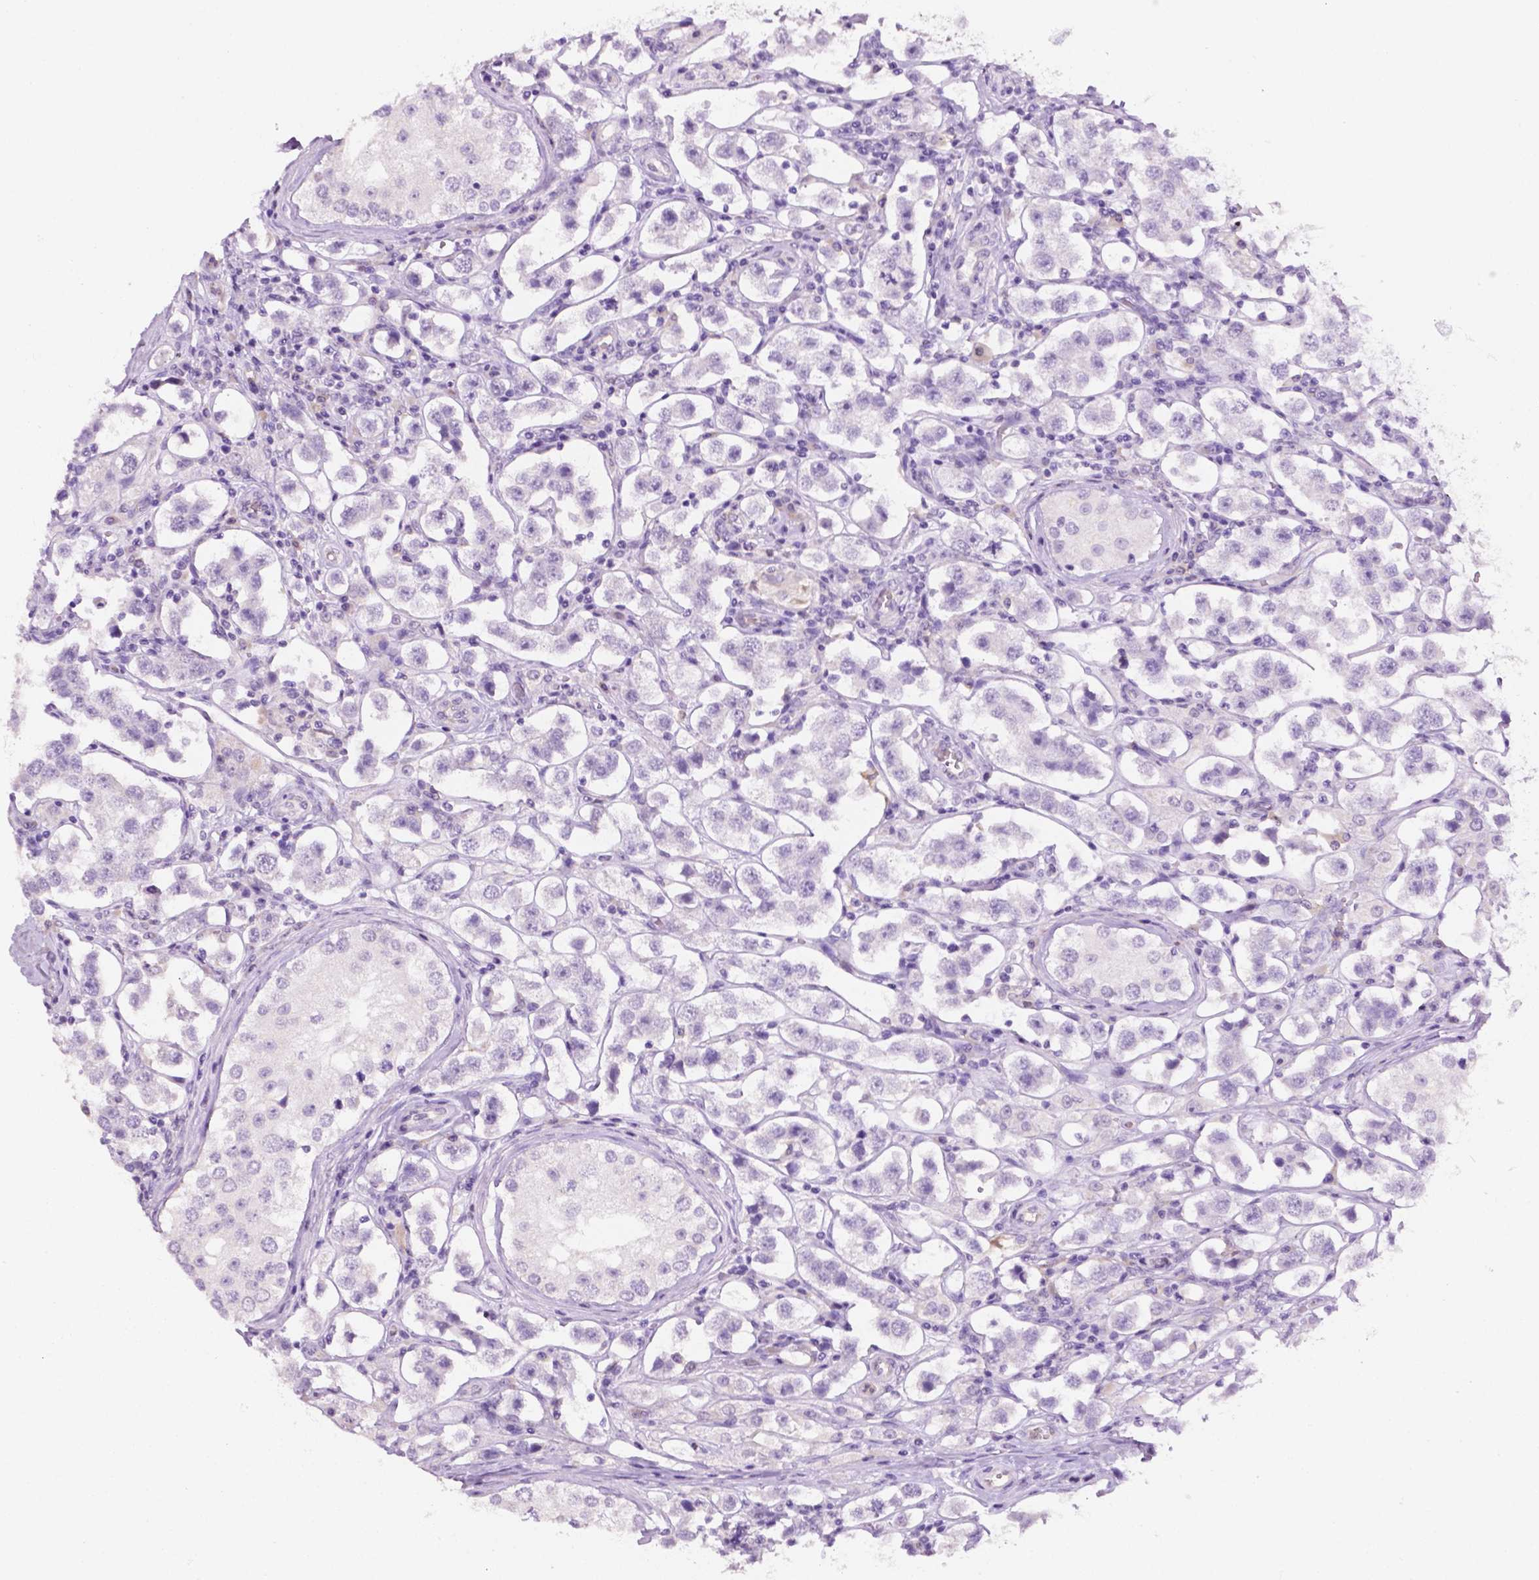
{"staining": {"intensity": "negative", "quantity": "none", "location": "none"}, "tissue": "testis cancer", "cell_type": "Tumor cells", "image_type": "cancer", "snomed": [{"axis": "morphology", "description": "Seminoma, NOS"}, {"axis": "topography", "description": "Testis"}], "caption": "Immunohistochemistry (IHC) photomicrograph of neoplastic tissue: testis seminoma stained with DAB (3,3'-diaminobenzidine) exhibits no significant protein positivity in tumor cells.", "gene": "PHGR1", "patient": {"sex": "male", "age": 37}}